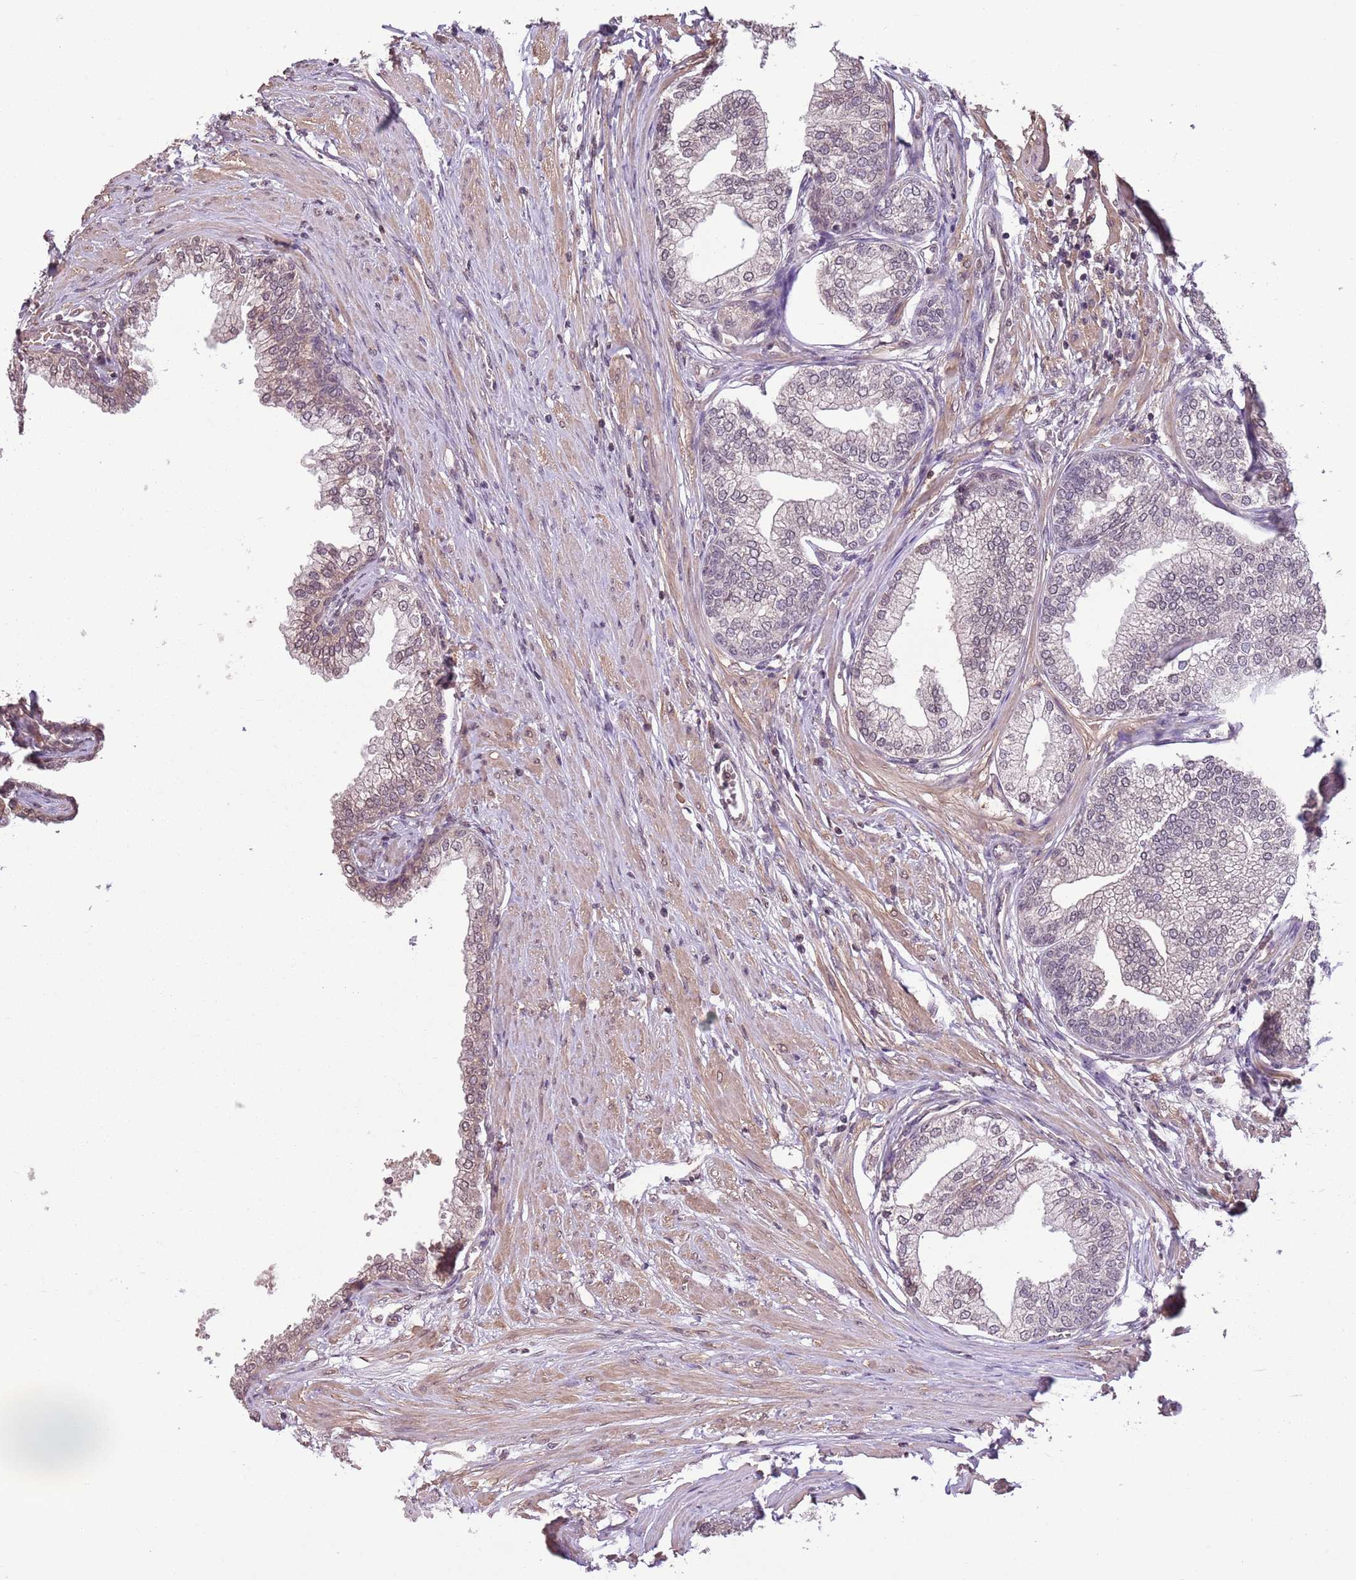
{"staining": {"intensity": "weak", "quantity": "<25%", "location": "cytoplasmic/membranous"}, "tissue": "prostate", "cell_type": "Glandular cells", "image_type": "normal", "snomed": [{"axis": "morphology", "description": "Normal tissue, NOS"}, {"axis": "morphology", "description": "Urothelial carcinoma, Low grade"}, {"axis": "topography", "description": "Urinary bladder"}, {"axis": "topography", "description": "Prostate"}], "caption": "Histopathology image shows no significant protein positivity in glandular cells of unremarkable prostate. Brightfield microscopy of immunohistochemistry stained with DAB (3,3'-diaminobenzidine) (brown) and hematoxylin (blue), captured at high magnification.", "gene": "CAPN9", "patient": {"sex": "male", "age": 60}}